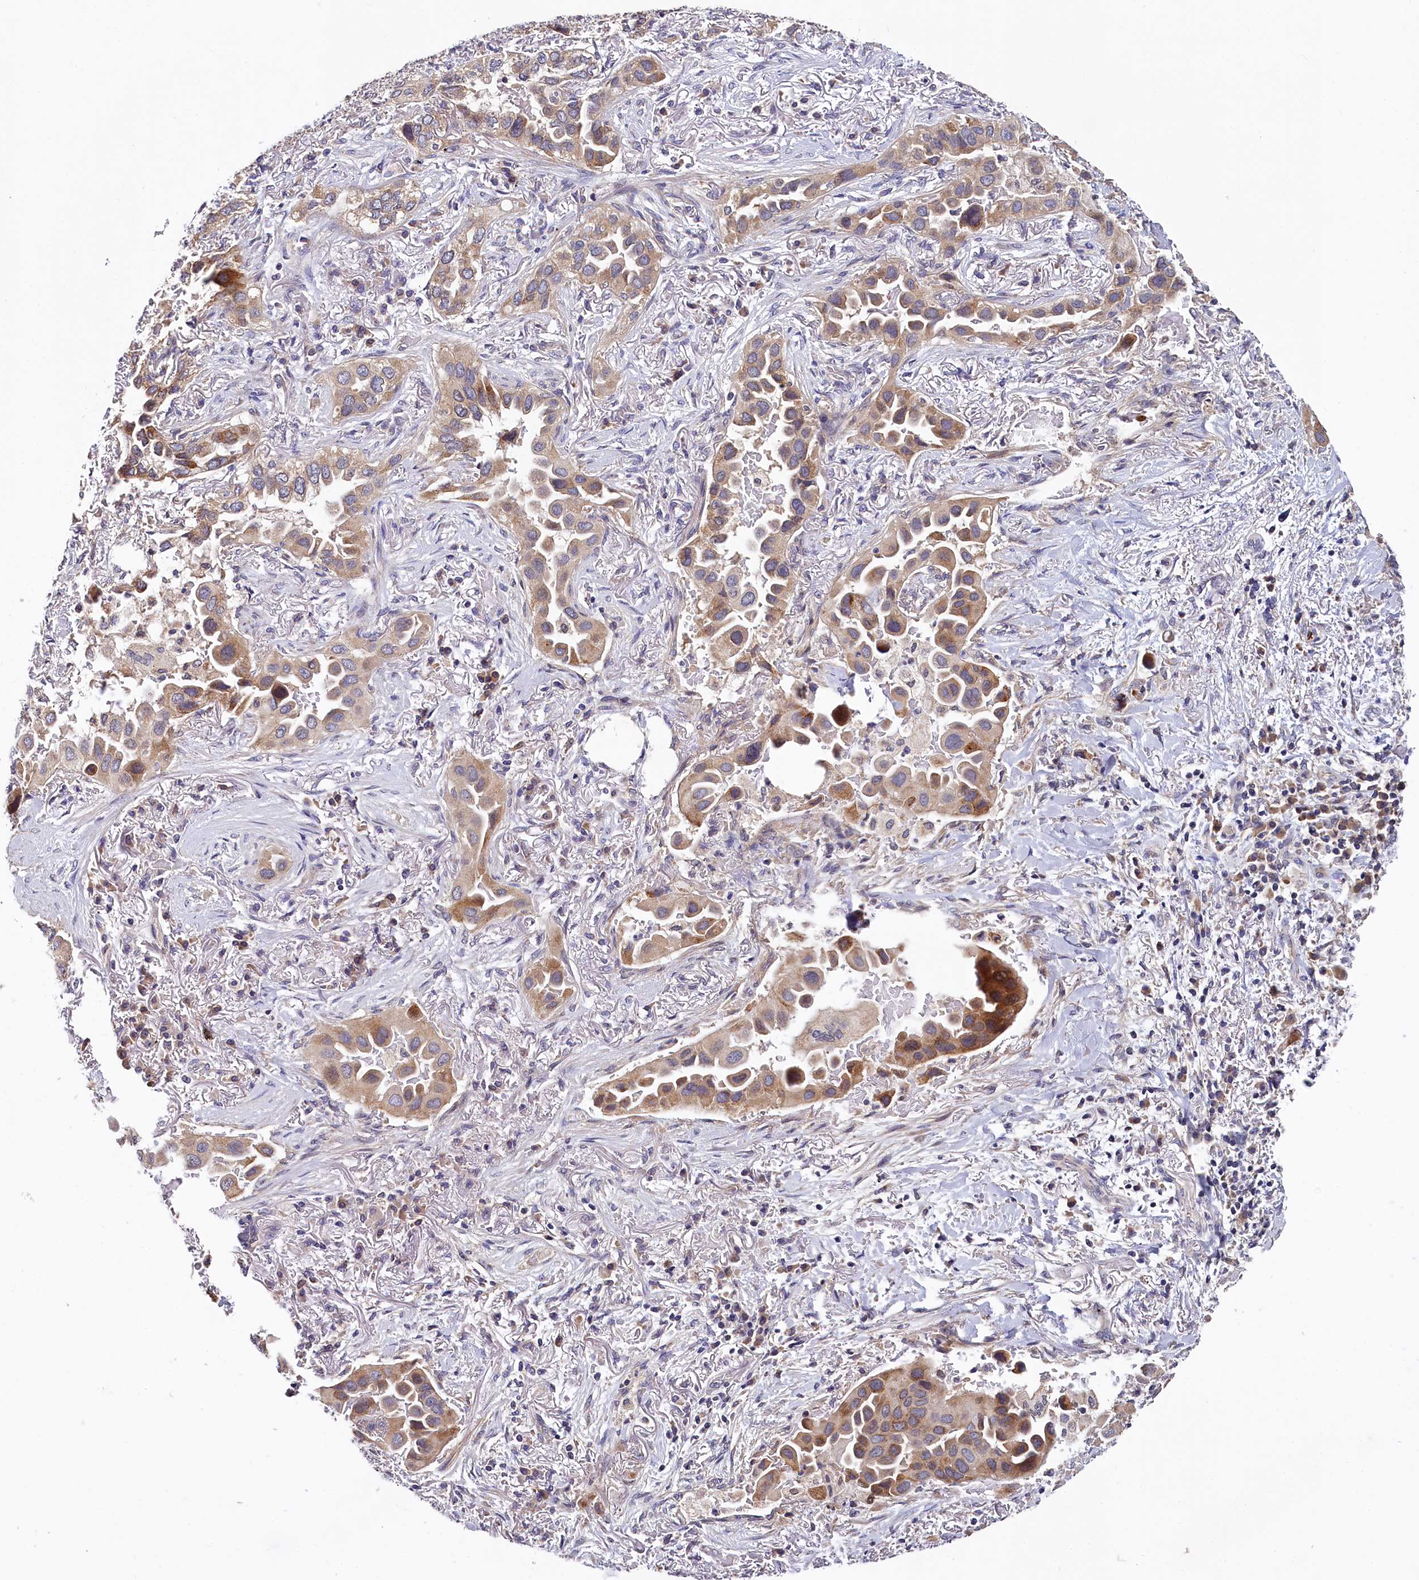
{"staining": {"intensity": "moderate", "quantity": ">75%", "location": "cytoplasmic/membranous"}, "tissue": "lung cancer", "cell_type": "Tumor cells", "image_type": "cancer", "snomed": [{"axis": "morphology", "description": "Adenocarcinoma, NOS"}, {"axis": "topography", "description": "Lung"}], "caption": "Protein analysis of lung cancer (adenocarcinoma) tissue displays moderate cytoplasmic/membranous expression in approximately >75% of tumor cells.", "gene": "SPINK9", "patient": {"sex": "female", "age": 76}}